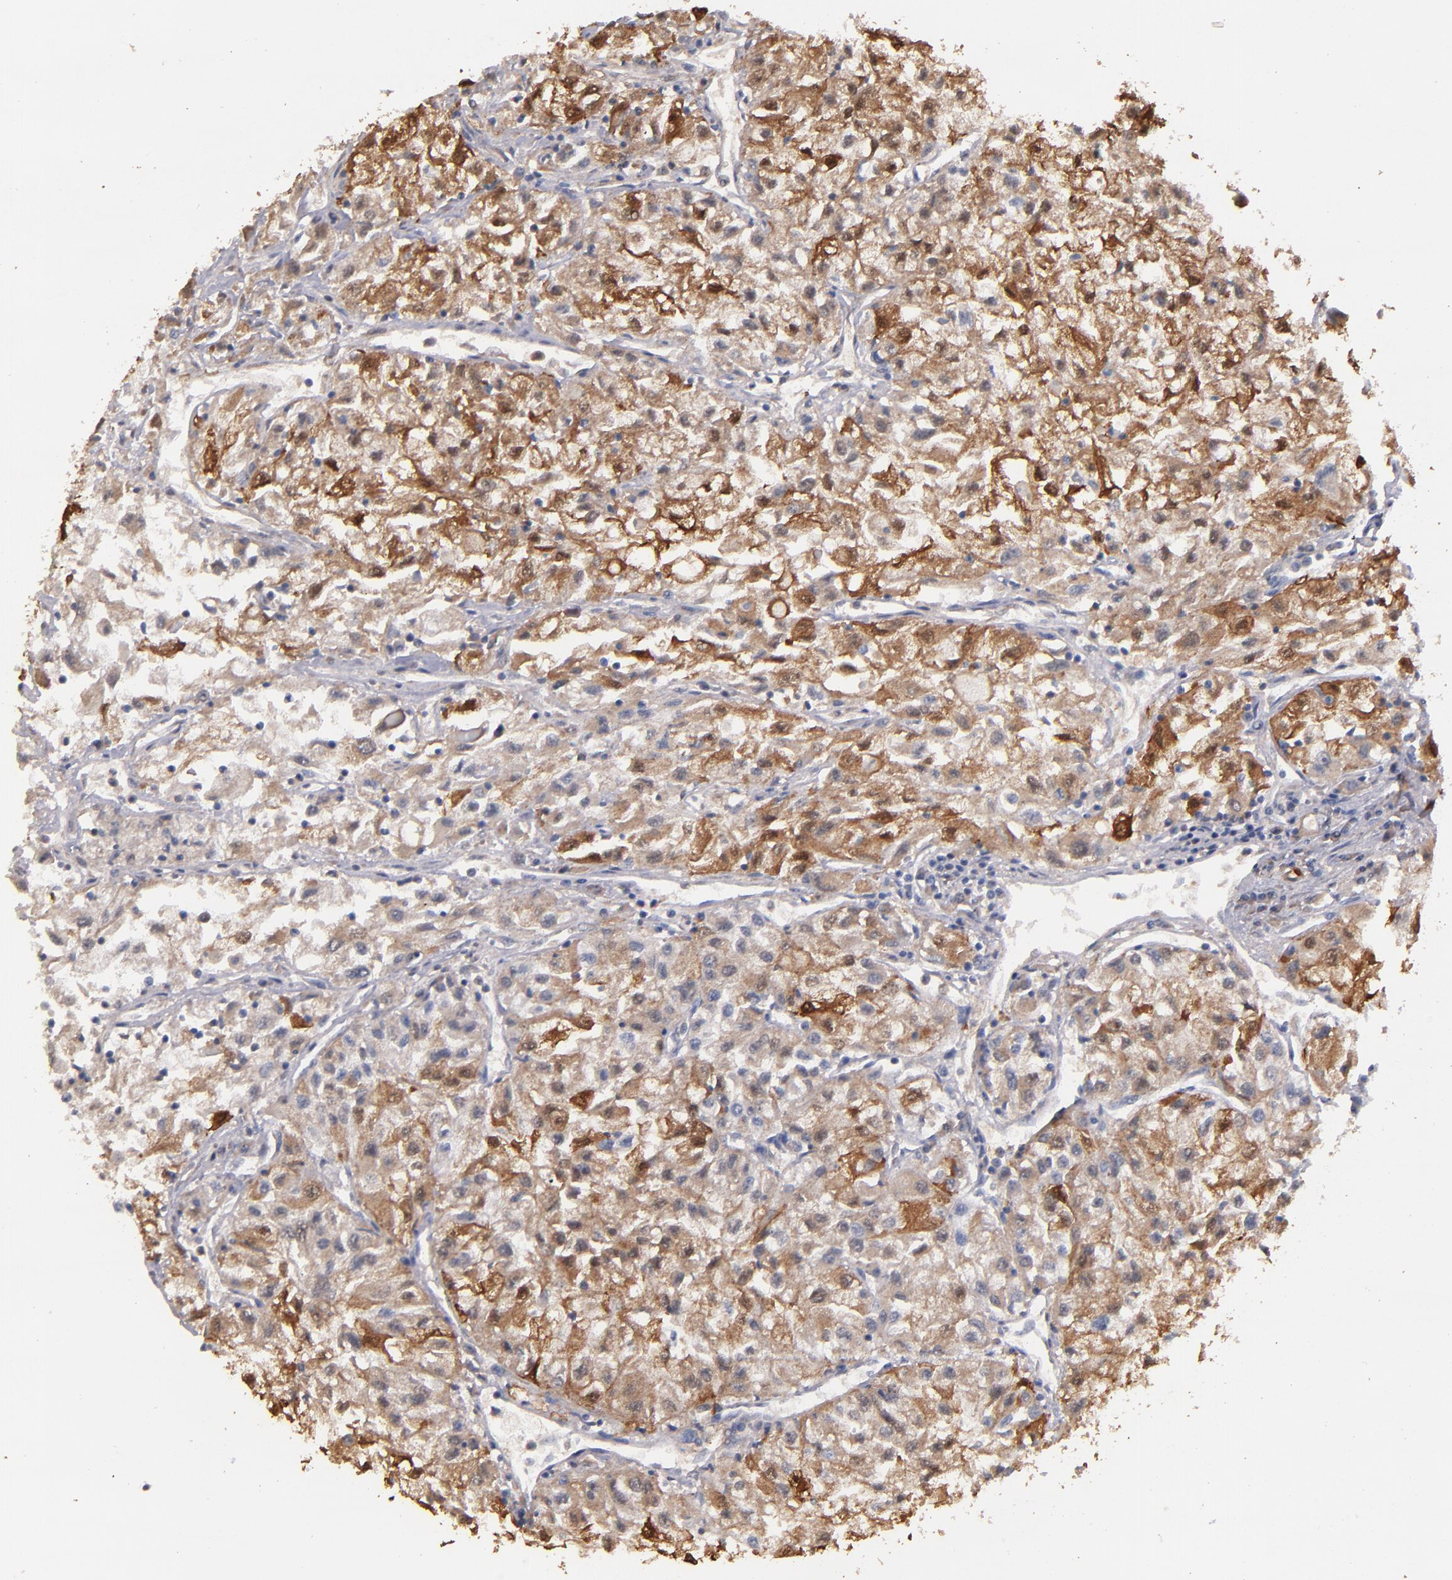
{"staining": {"intensity": "moderate", "quantity": ">75%", "location": "cytoplasmic/membranous,nuclear"}, "tissue": "renal cancer", "cell_type": "Tumor cells", "image_type": "cancer", "snomed": [{"axis": "morphology", "description": "Adenocarcinoma, NOS"}, {"axis": "topography", "description": "Kidney"}], "caption": "An immunohistochemistry photomicrograph of neoplastic tissue is shown. Protein staining in brown shows moderate cytoplasmic/membranous and nuclear positivity in adenocarcinoma (renal) within tumor cells. Nuclei are stained in blue.", "gene": "S100A1", "patient": {"sex": "male", "age": 59}}